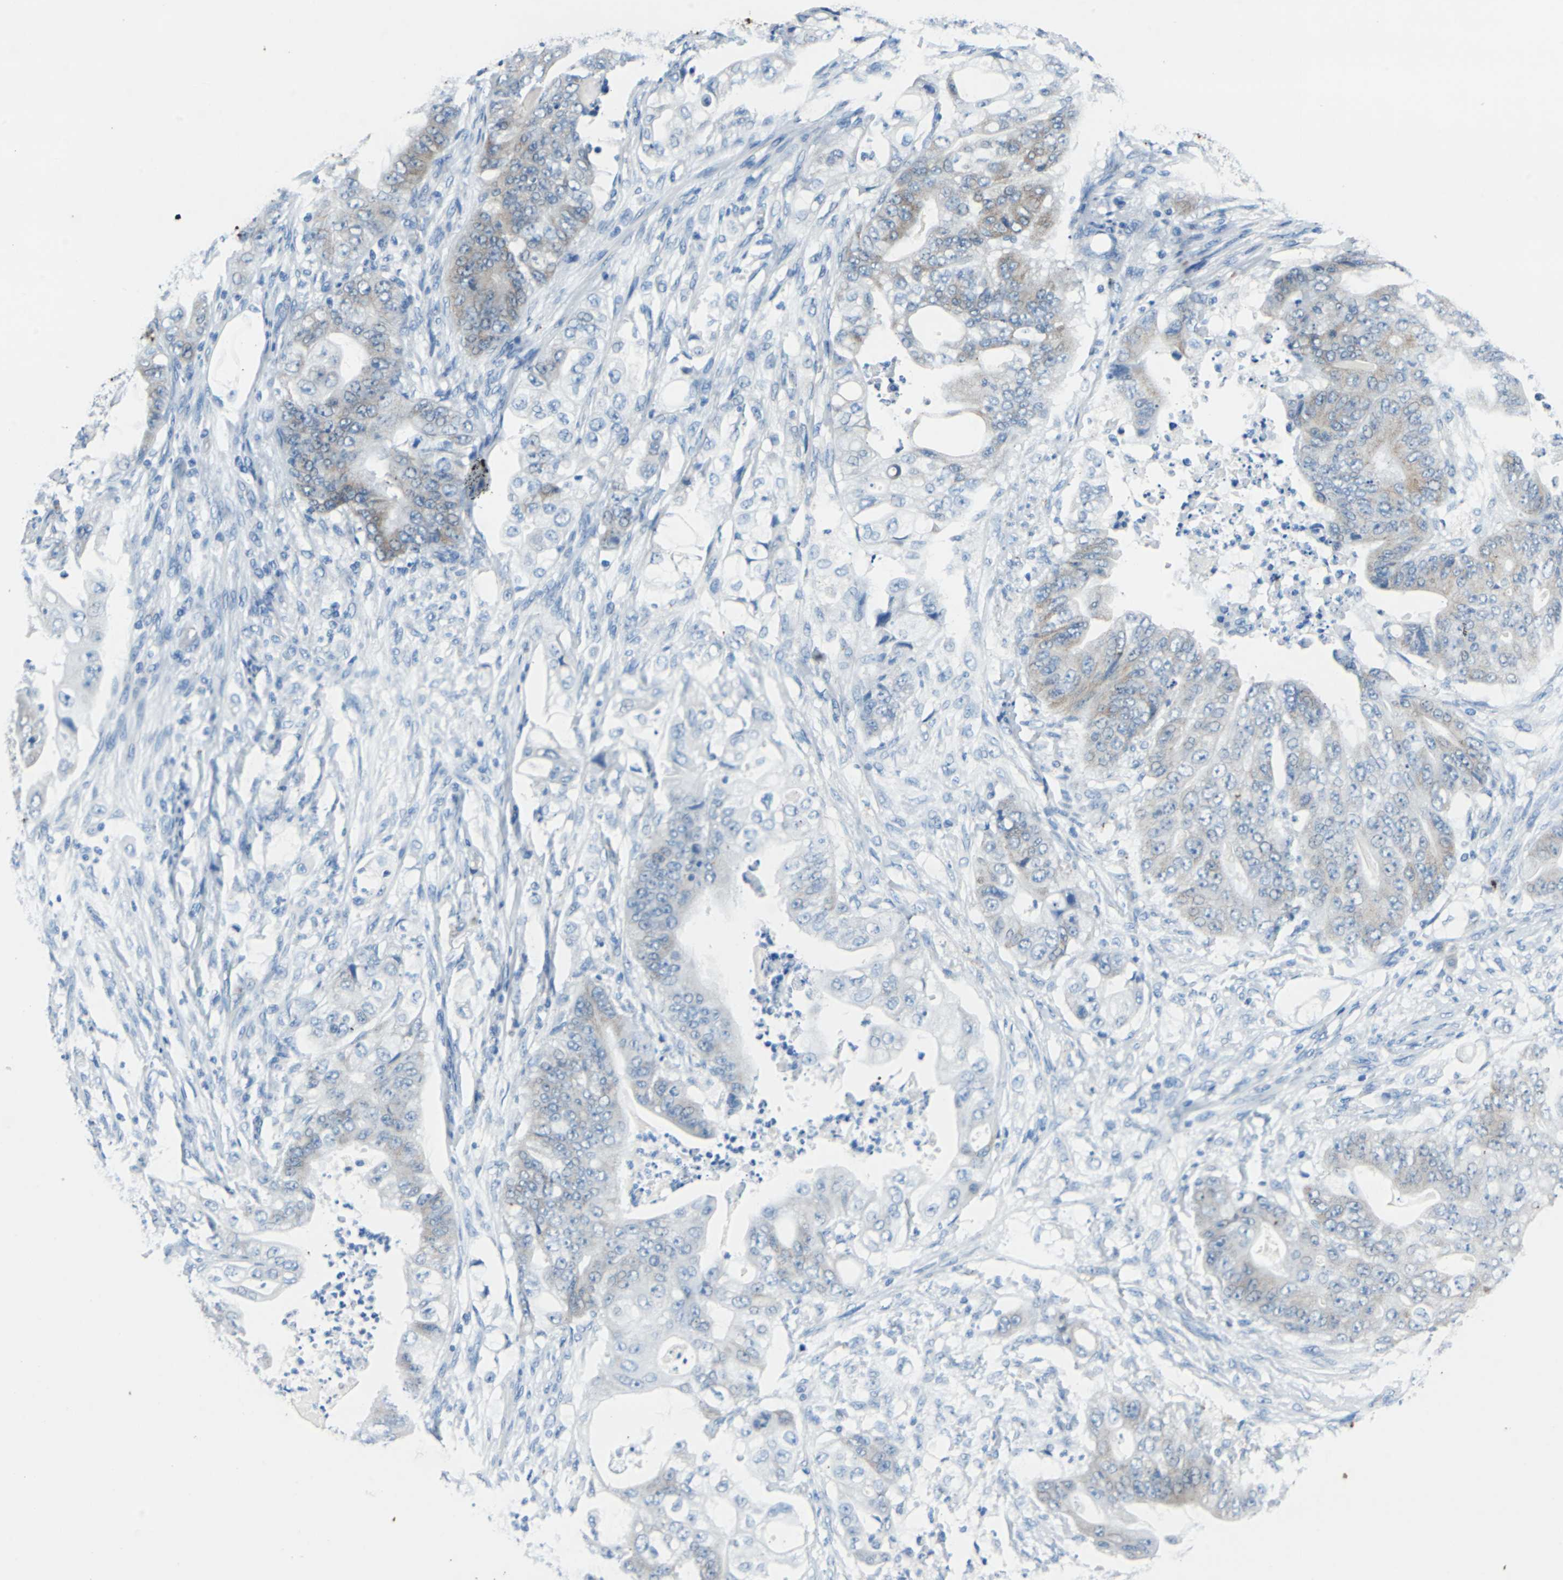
{"staining": {"intensity": "weak", "quantity": "<25%", "location": "cytoplasmic/membranous"}, "tissue": "stomach cancer", "cell_type": "Tumor cells", "image_type": "cancer", "snomed": [{"axis": "morphology", "description": "Adenocarcinoma, NOS"}, {"axis": "topography", "description": "Stomach"}], "caption": "High magnification brightfield microscopy of stomach cancer (adenocarcinoma) stained with DAB (brown) and counterstained with hematoxylin (blue): tumor cells show no significant staining.", "gene": "TEX264", "patient": {"sex": "female", "age": 73}}